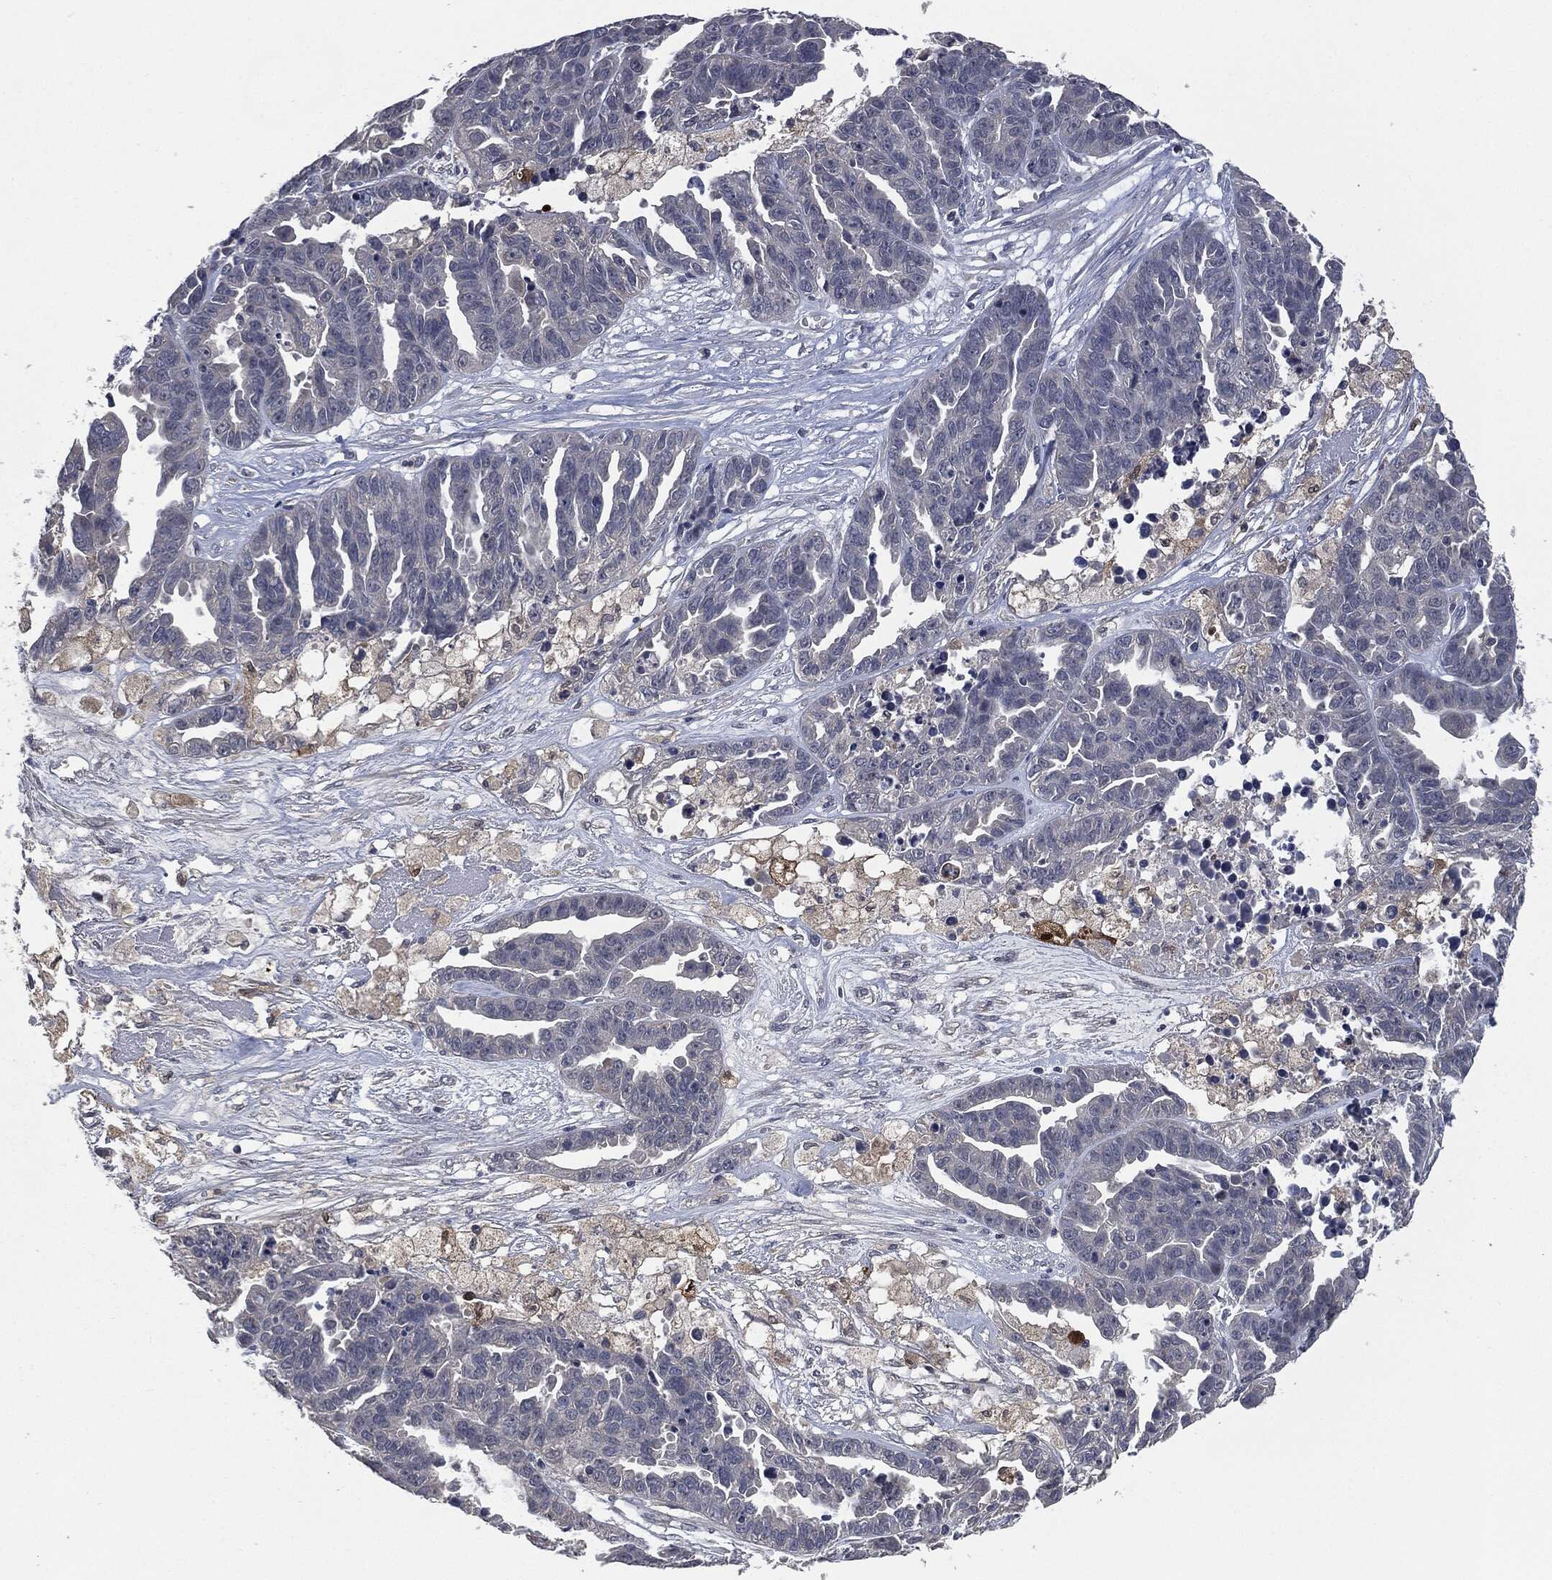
{"staining": {"intensity": "negative", "quantity": "none", "location": "none"}, "tissue": "ovarian cancer", "cell_type": "Tumor cells", "image_type": "cancer", "snomed": [{"axis": "morphology", "description": "Cystadenocarcinoma, serous, NOS"}, {"axis": "topography", "description": "Ovary"}], "caption": "Protein analysis of ovarian serous cystadenocarcinoma displays no significant staining in tumor cells.", "gene": "IL1RN", "patient": {"sex": "female", "age": 87}}